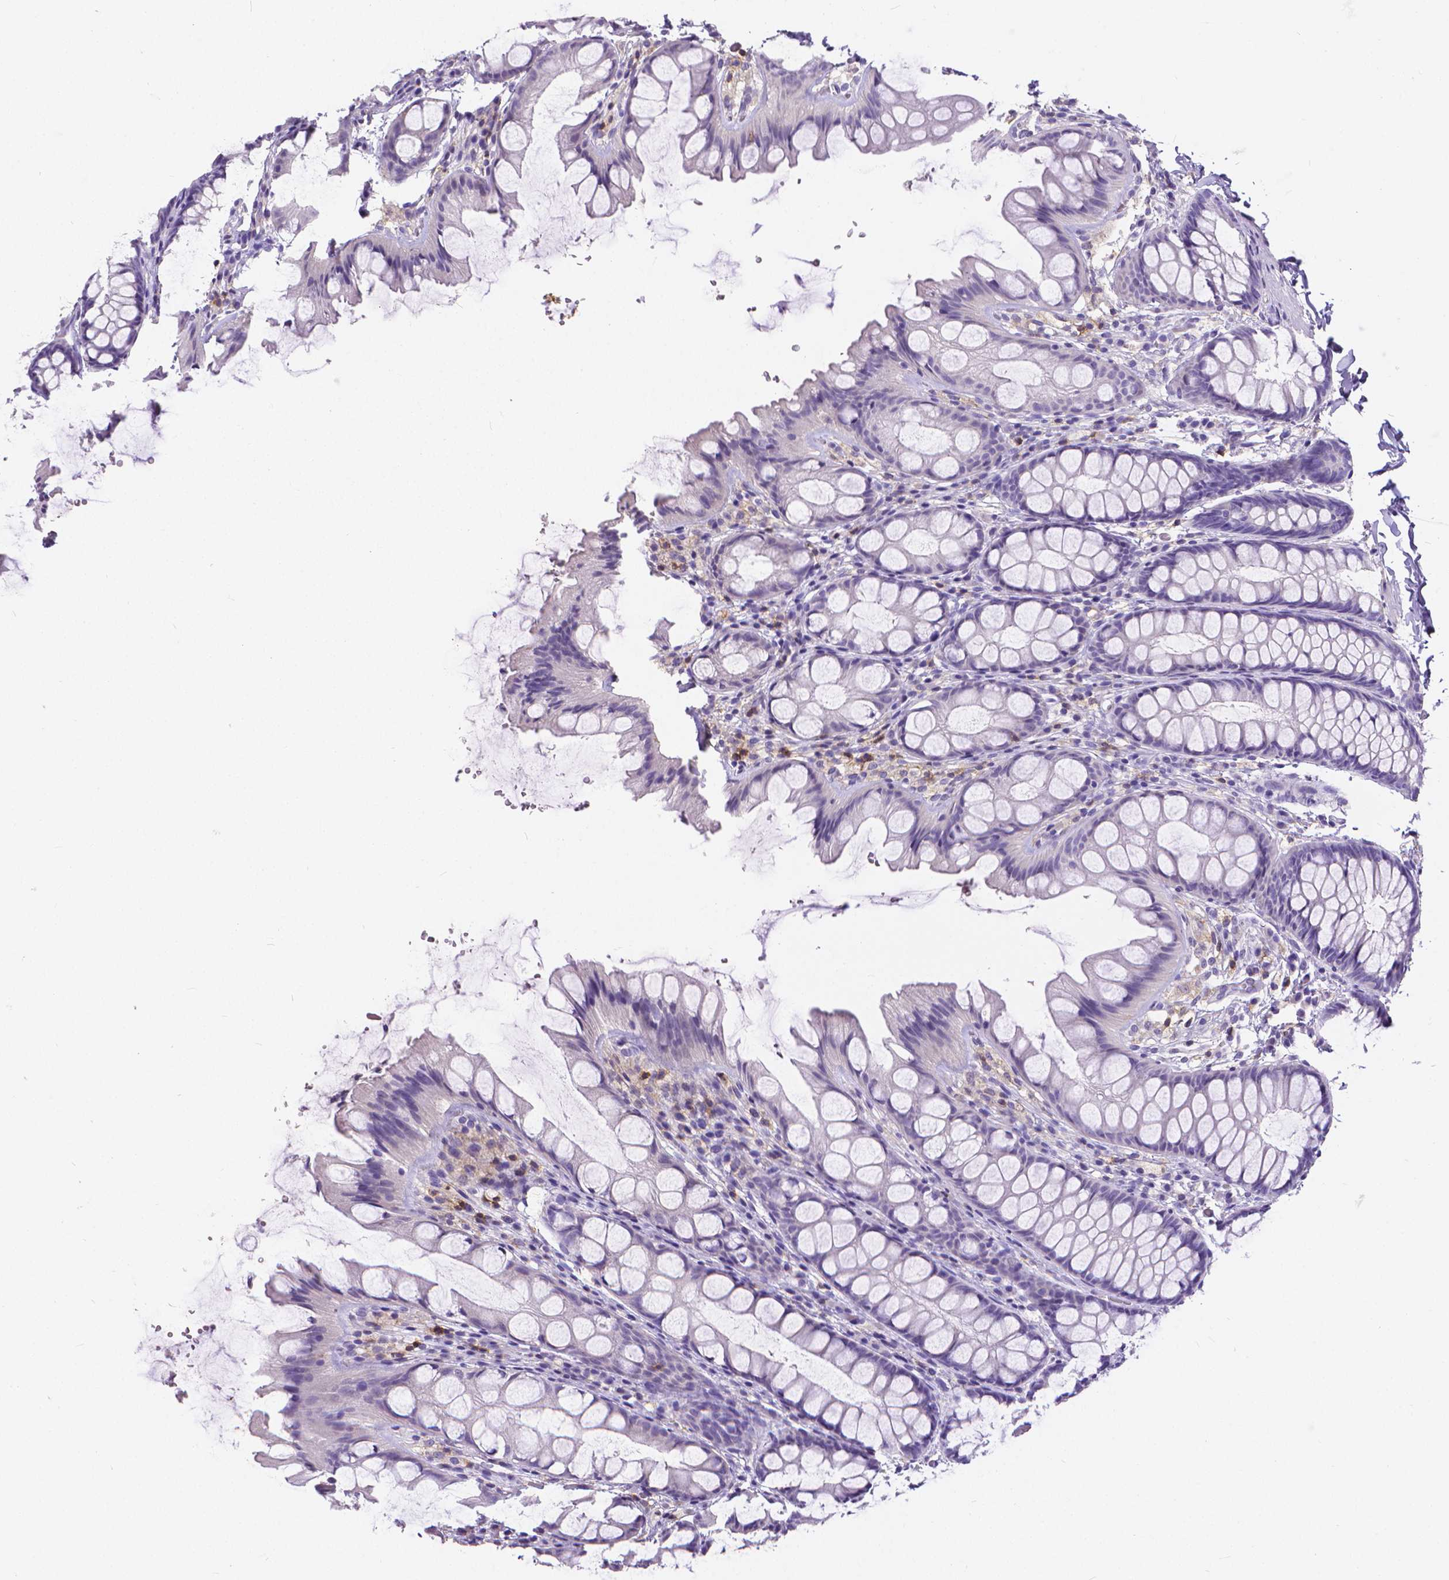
{"staining": {"intensity": "negative", "quantity": "none", "location": "none"}, "tissue": "colon", "cell_type": "Endothelial cells", "image_type": "normal", "snomed": [{"axis": "morphology", "description": "Normal tissue, NOS"}, {"axis": "topography", "description": "Colon"}], "caption": "This is a micrograph of immunohistochemistry (IHC) staining of unremarkable colon, which shows no expression in endothelial cells.", "gene": "CD4", "patient": {"sex": "male", "age": 47}}